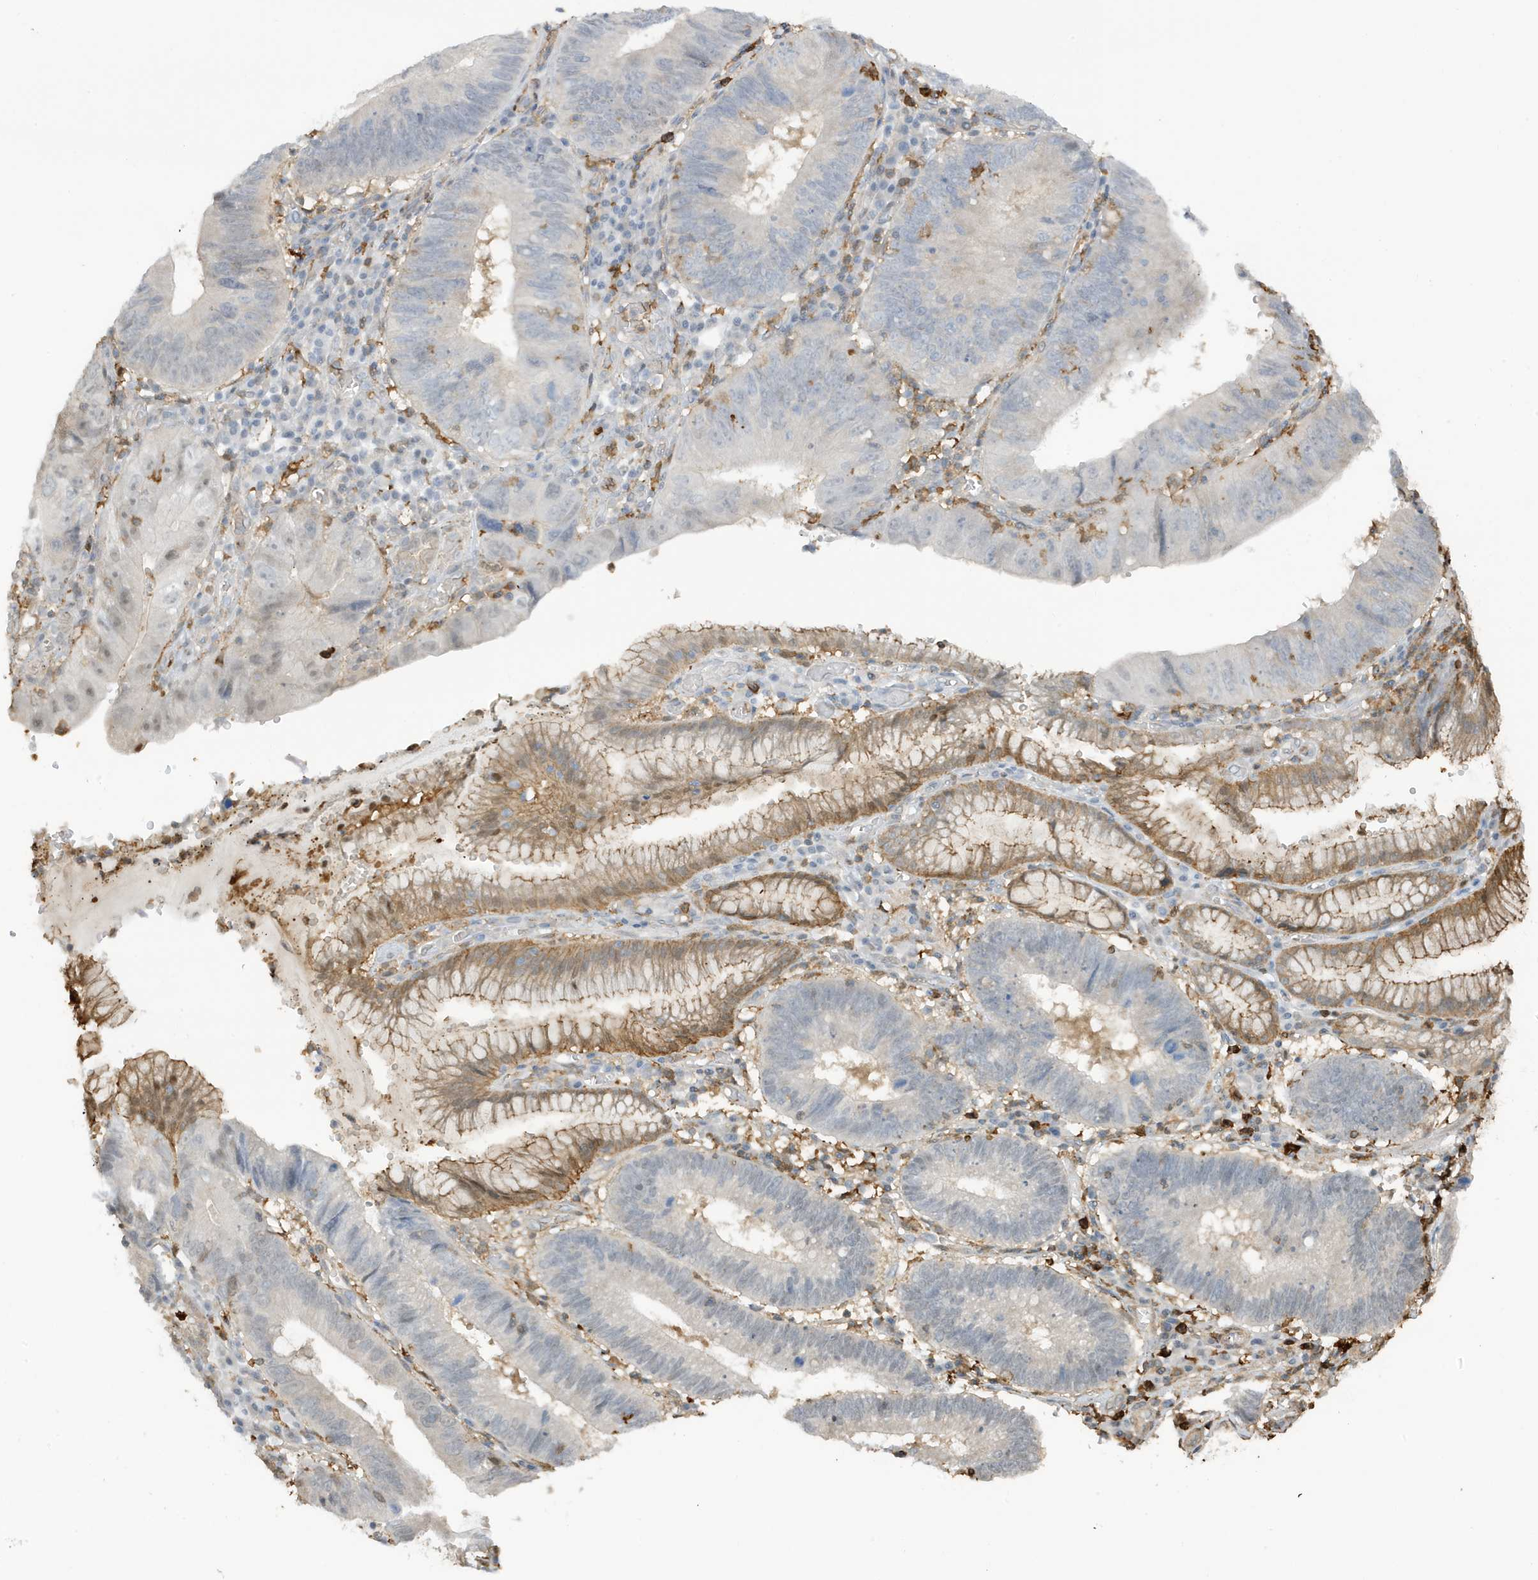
{"staining": {"intensity": "negative", "quantity": "none", "location": "none"}, "tissue": "stomach cancer", "cell_type": "Tumor cells", "image_type": "cancer", "snomed": [{"axis": "morphology", "description": "Adenocarcinoma, NOS"}, {"axis": "topography", "description": "Stomach"}], "caption": "Tumor cells are negative for brown protein staining in adenocarcinoma (stomach). (DAB (3,3'-diaminobenzidine) IHC, high magnification).", "gene": "PHACTR2", "patient": {"sex": "male", "age": 59}}